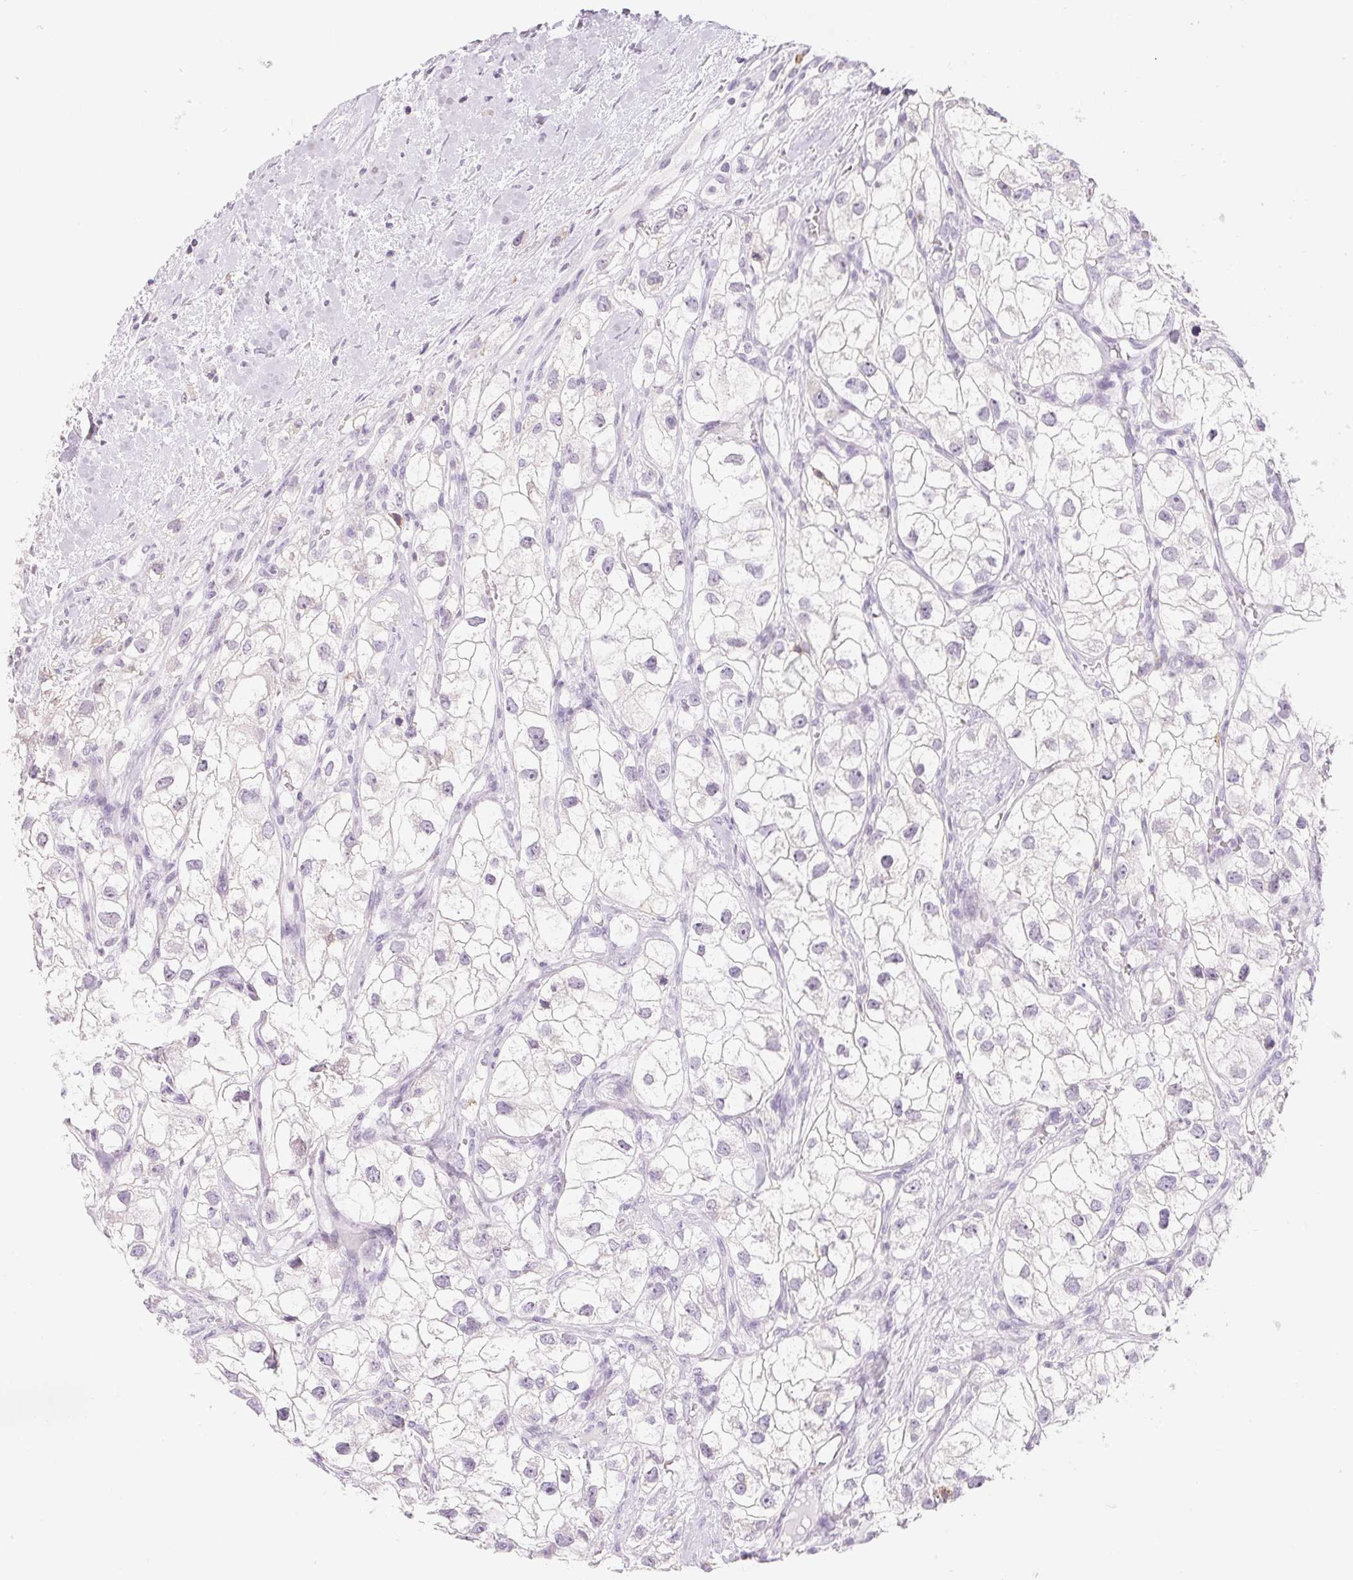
{"staining": {"intensity": "negative", "quantity": "none", "location": "none"}, "tissue": "renal cancer", "cell_type": "Tumor cells", "image_type": "cancer", "snomed": [{"axis": "morphology", "description": "Adenocarcinoma, NOS"}, {"axis": "topography", "description": "Kidney"}], "caption": "Tumor cells show no significant protein expression in renal cancer.", "gene": "CD69", "patient": {"sex": "male", "age": 59}}